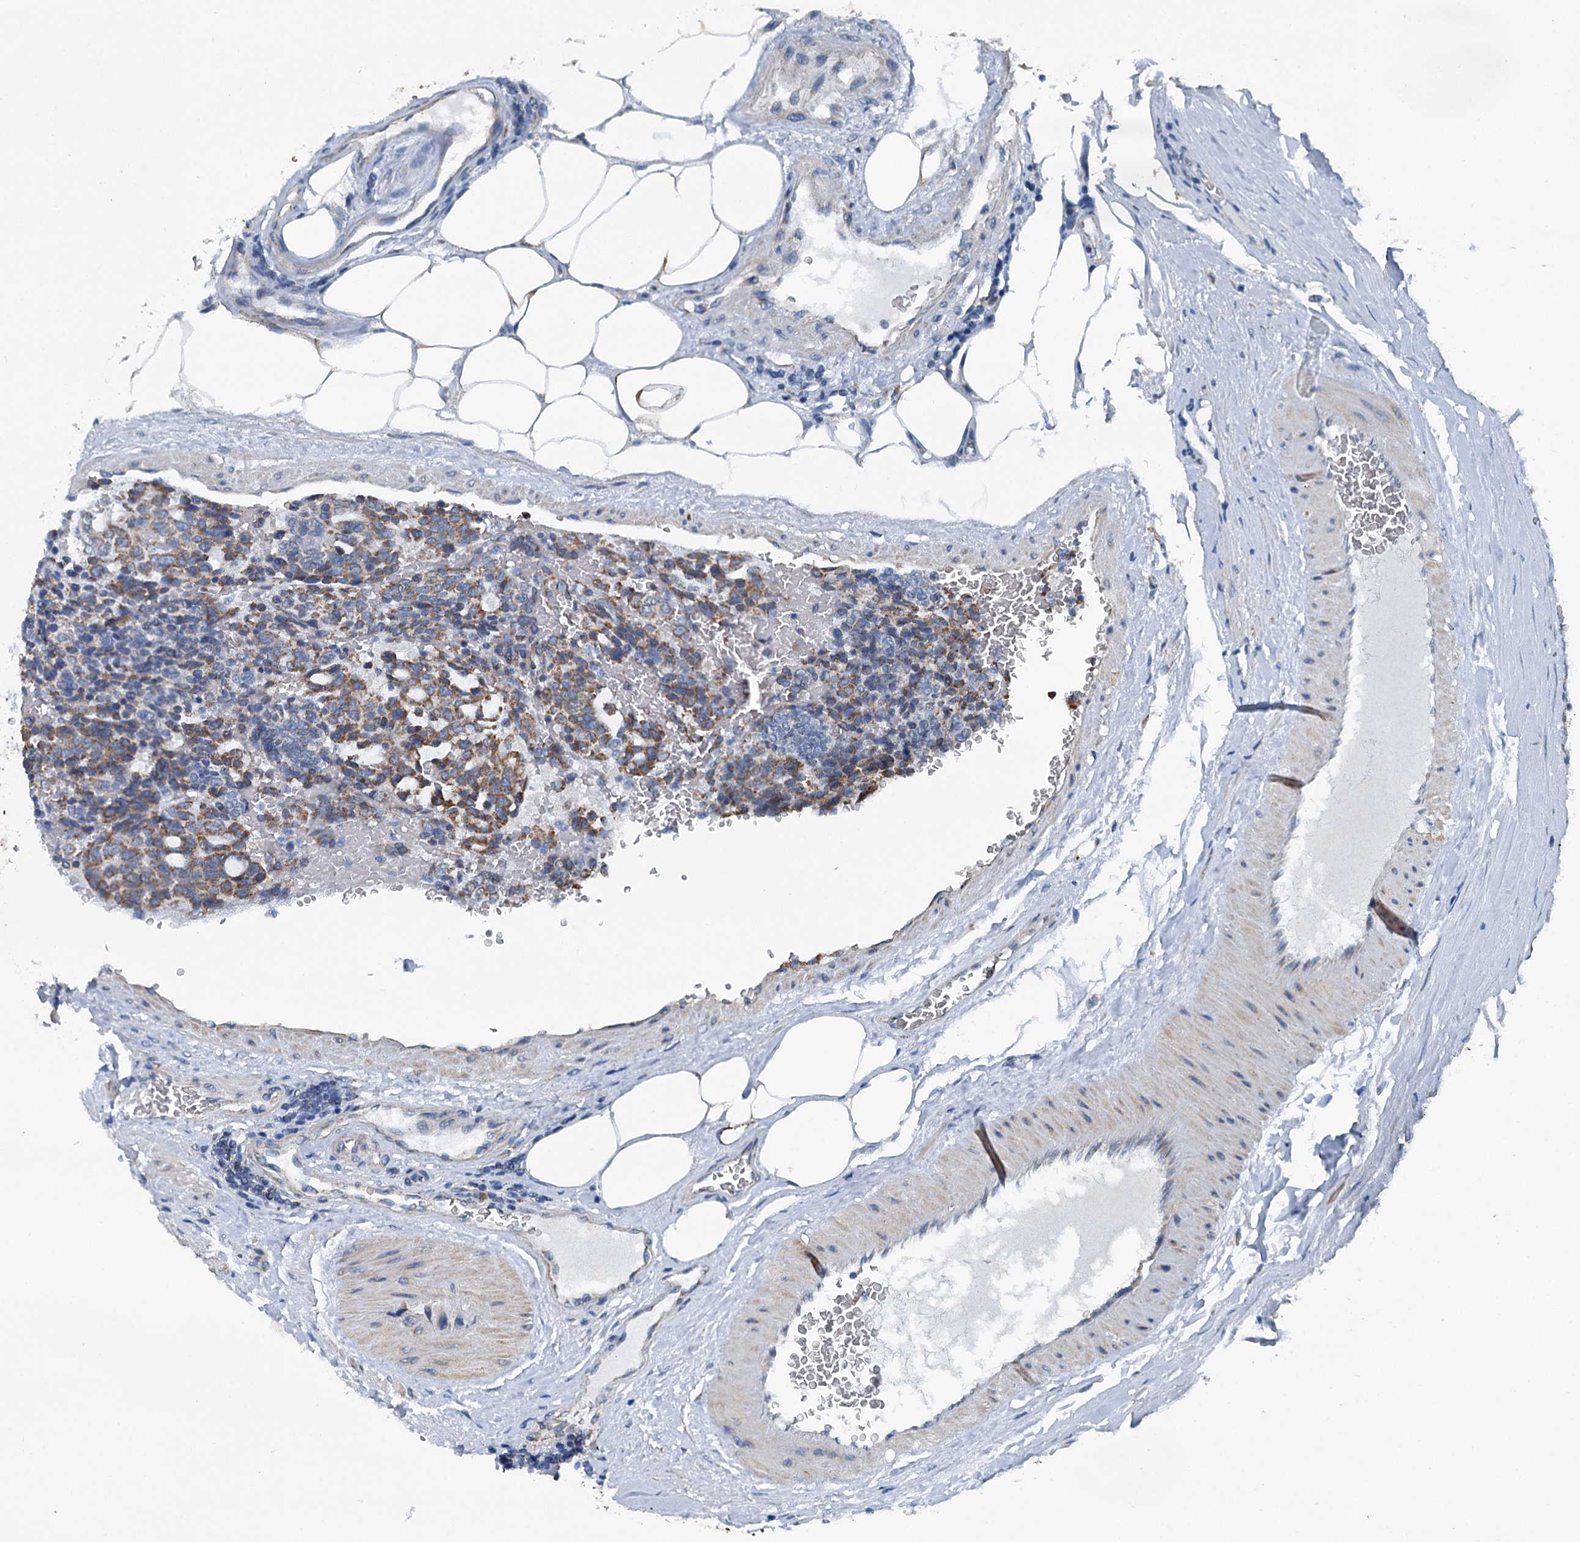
{"staining": {"intensity": "moderate", "quantity": ">75%", "location": "cytoplasmic/membranous"}, "tissue": "carcinoid", "cell_type": "Tumor cells", "image_type": "cancer", "snomed": [{"axis": "morphology", "description": "Carcinoid, malignant, NOS"}, {"axis": "topography", "description": "Pancreas"}], "caption": "Carcinoid stained with IHC reveals moderate cytoplasmic/membranous expression in approximately >75% of tumor cells. Nuclei are stained in blue.", "gene": "TRPT1", "patient": {"sex": "female", "age": 54}}